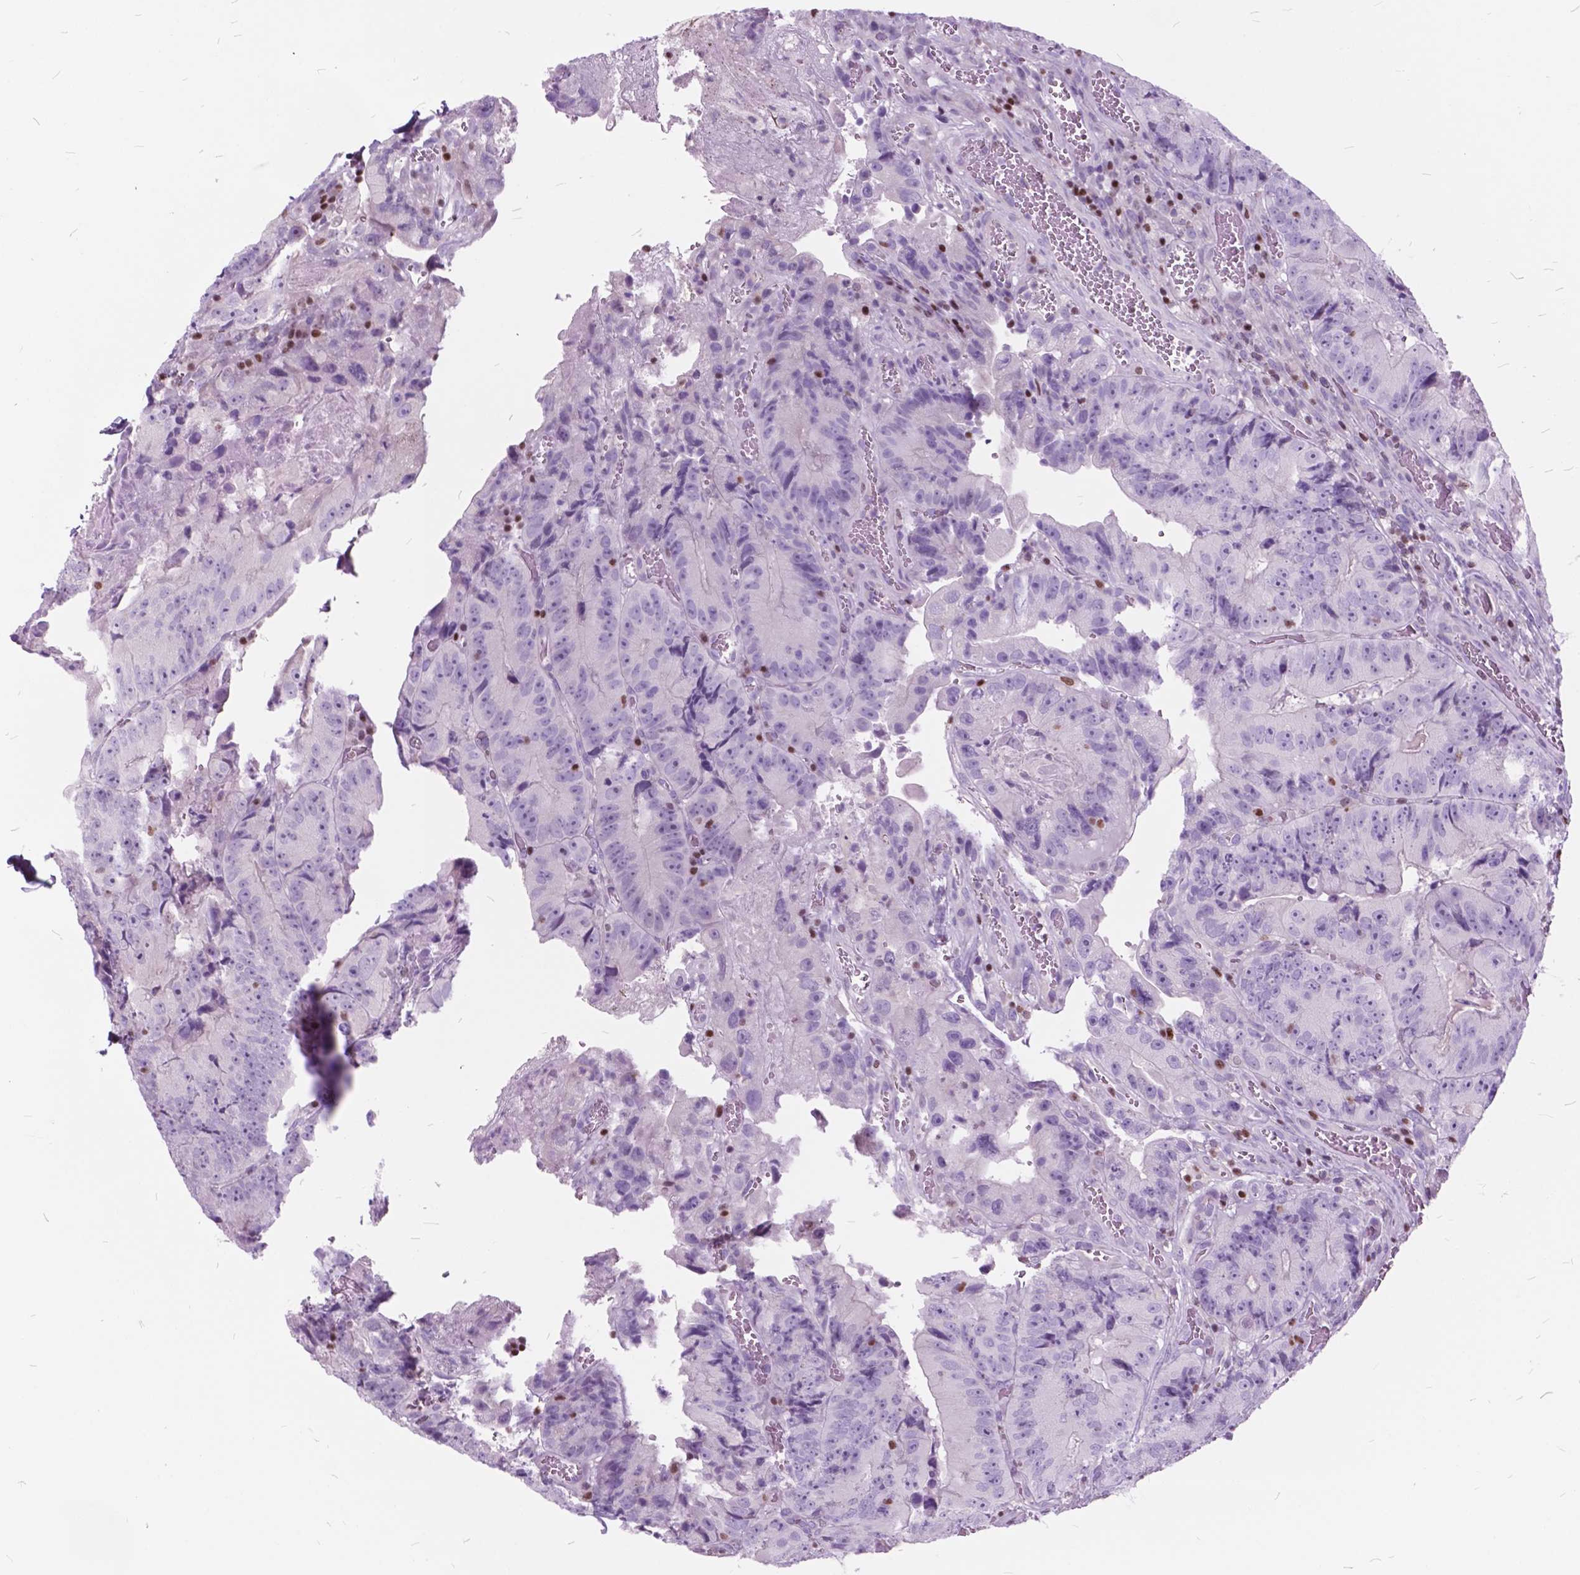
{"staining": {"intensity": "negative", "quantity": "none", "location": "none"}, "tissue": "colorectal cancer", "cell_type": "Tumor cells", "image_type": "cancer", "snomed": [{"axis": "morphology", "description": "Adenocarcinoma, NOS"}, {"axis": "topography", "description": "Colon"}], "caption": "Colorectal adenocarcinoma was stained to show a protein in brown. There is no significant expression in tumor cells.", "gene": "SP140", "patient": {"sex": "female", "age": 86}}